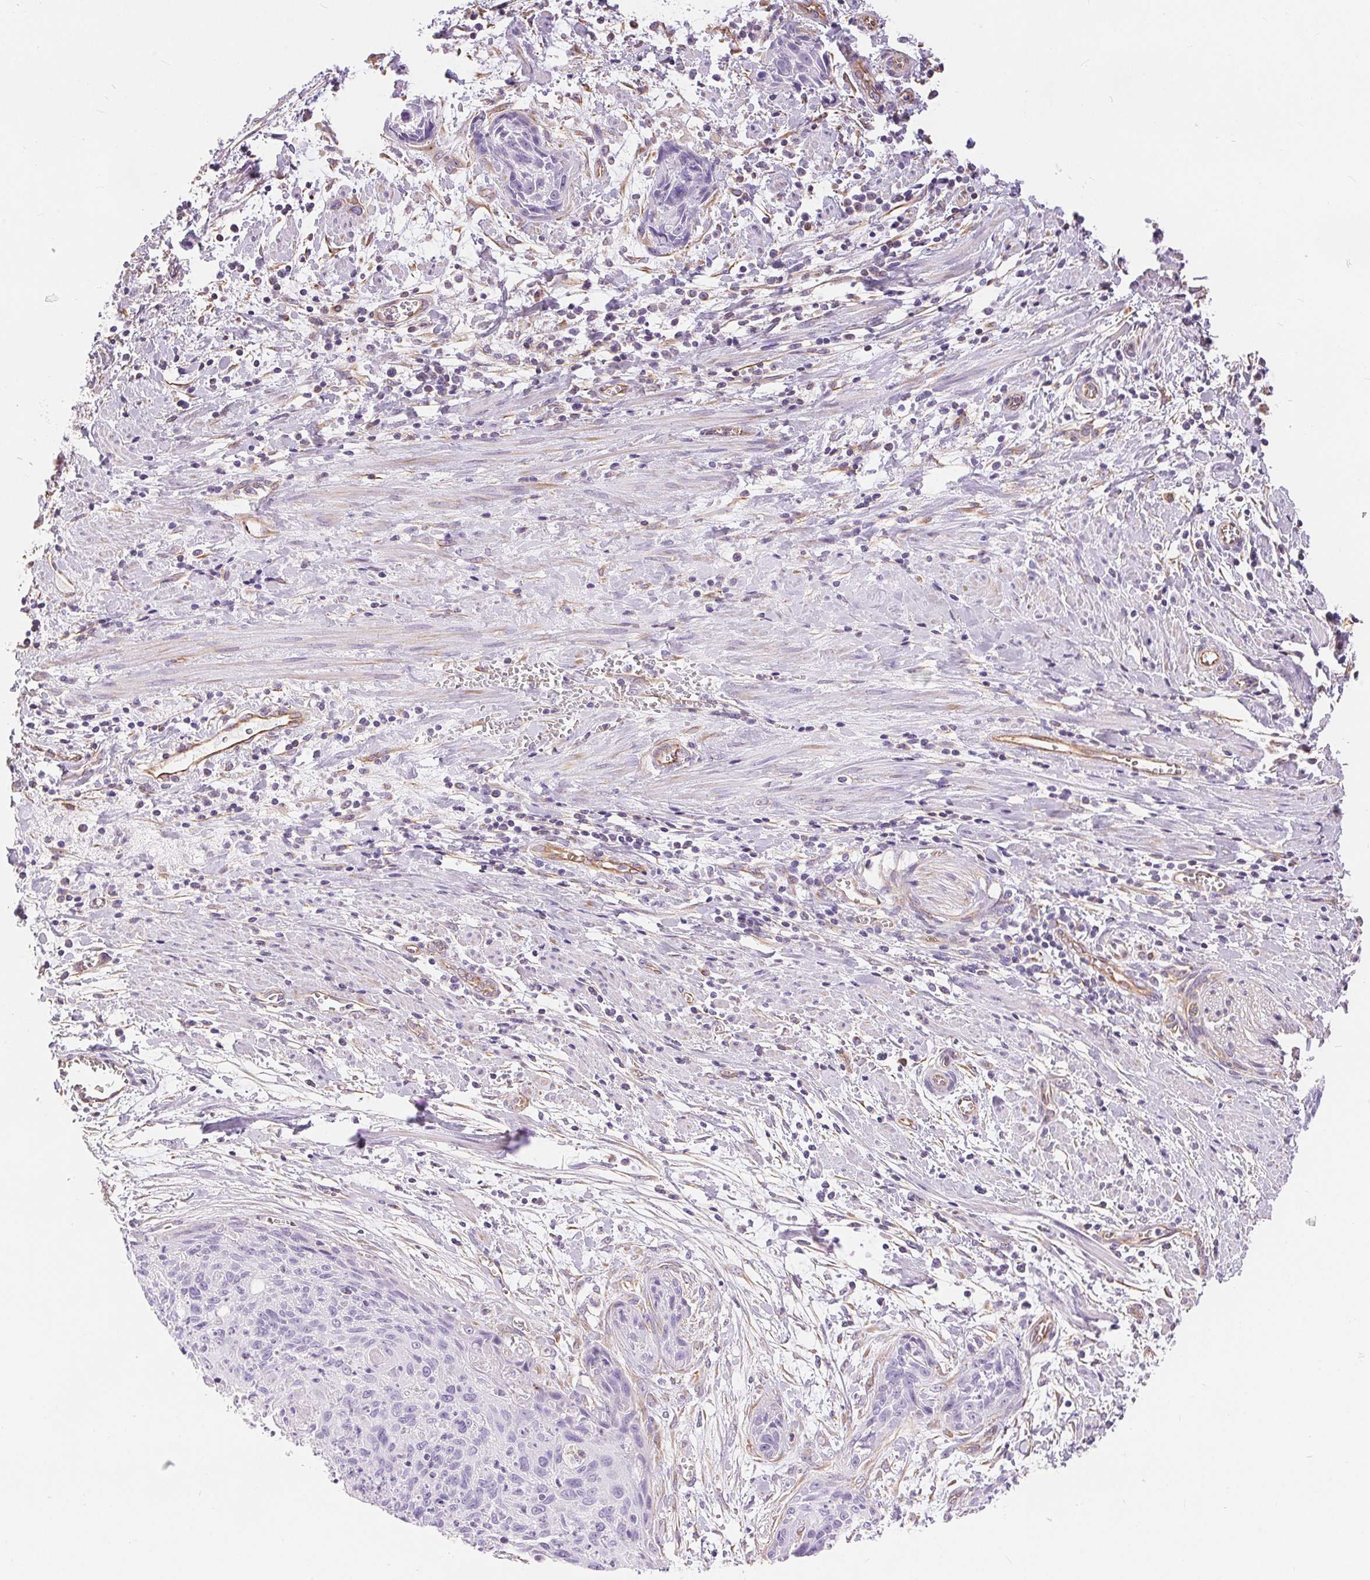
{"staining": {"intensity": "negative", "quantity": "none", "location": "none"}, "tissue": "cervical cancer", "cell_type": "Tumor cells", "image_type": "cancer", "snomed": [{"axis": "morphology", "description": "Squamous cell carcinoma, NOS"}, {"axis": "topography", "description": "Cervix"}], "caption": "There is no significant staining in tumor cells of cervical squamous cell carcinoma. The staining was performed using DAB to visualize the protein expression in brown, while the nuclei were stained in blue with hematoxylin (Magnification: 20x).", "gene": "GFAP", "patient": {"sex": "female", "age": 55}}